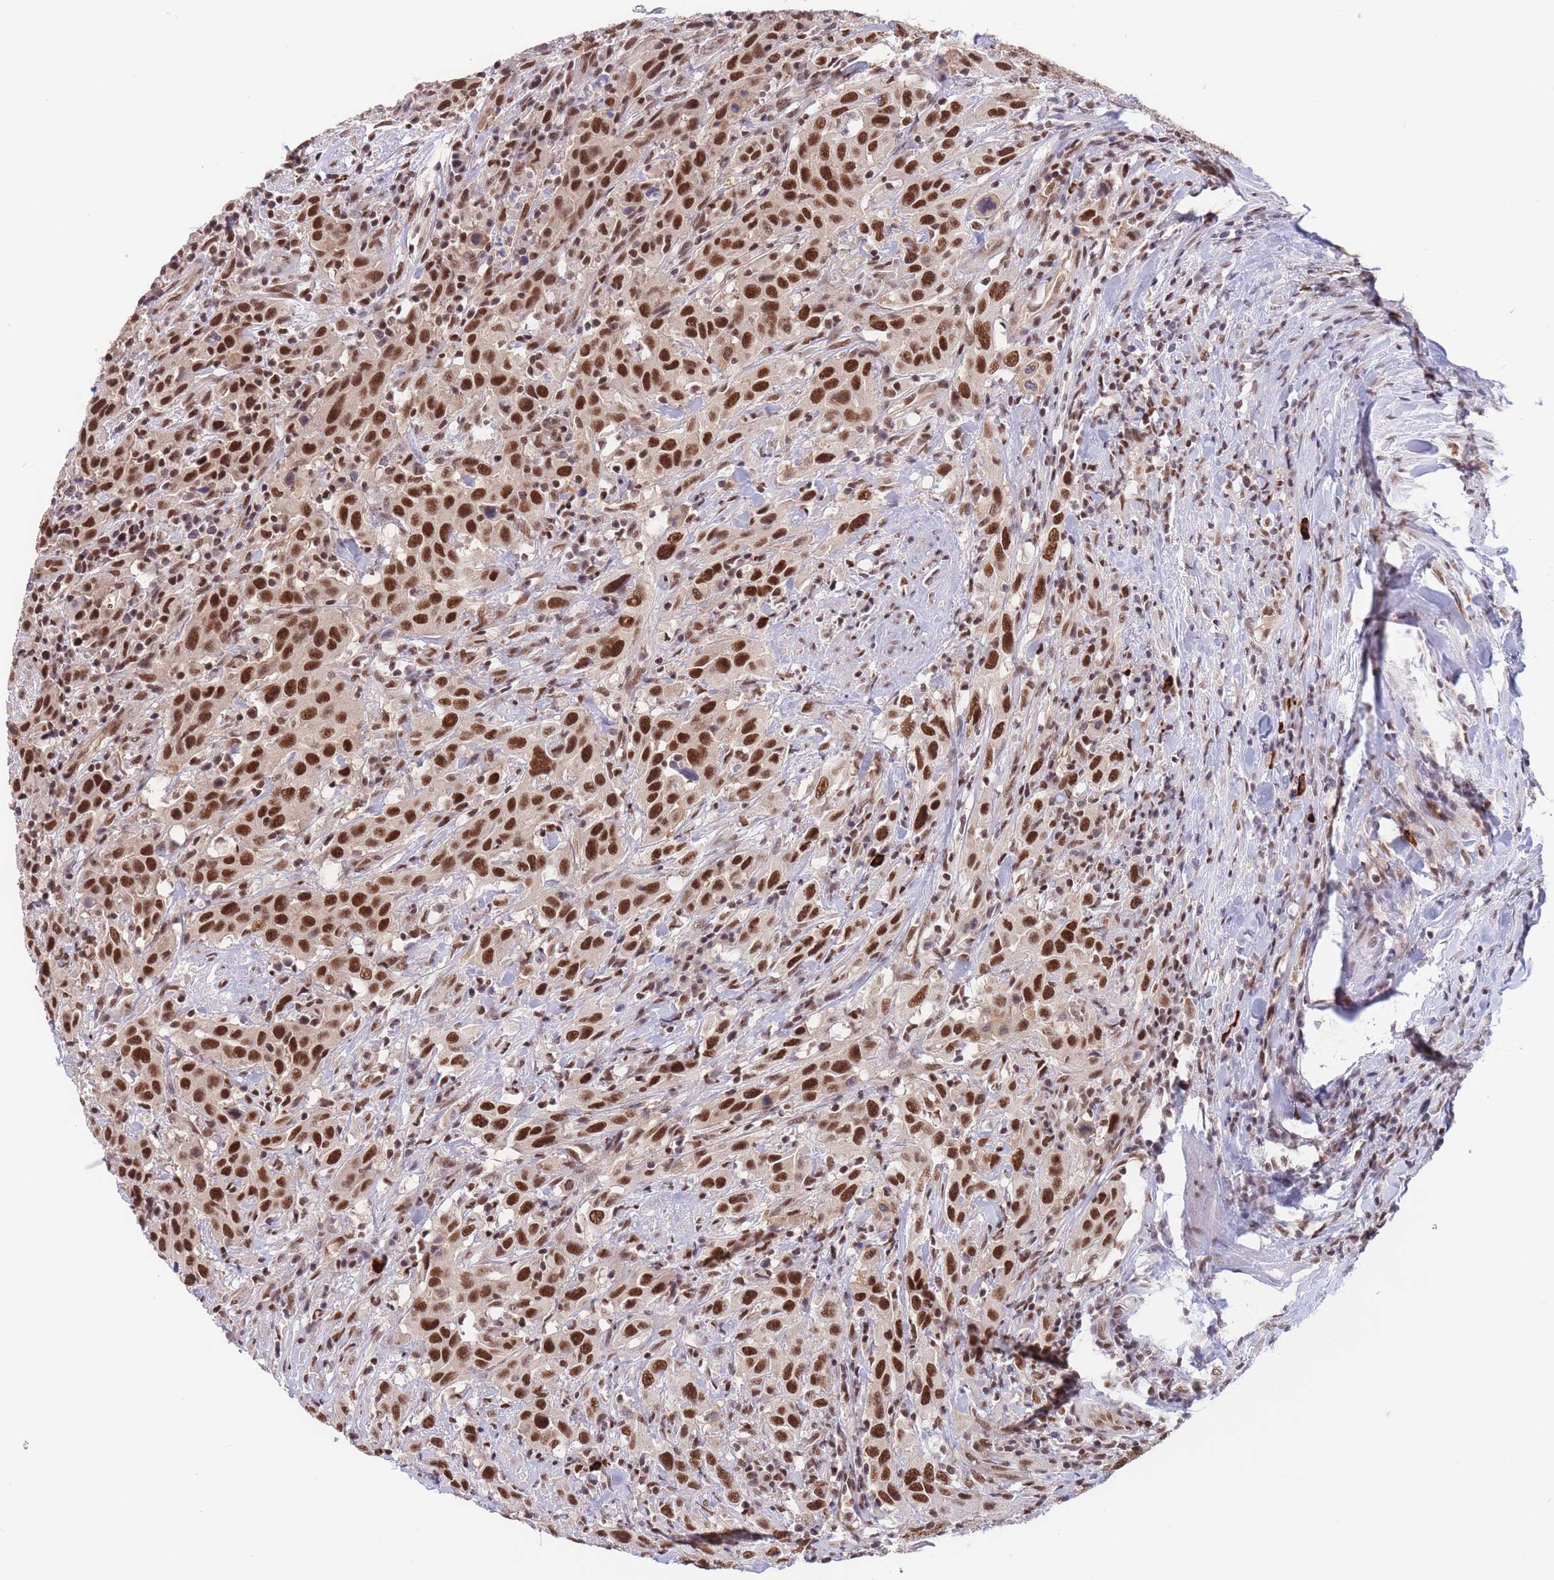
{"staining": {"intensity": "strong", "quantity": ">75%", "location": "nuclear"}, "tissue": "urothelial cancer", "cell_type": "Tumor cells", "image_type": "cancer", "snomed": [{"axis": "morphology", "description": "Urothelial carcinoma, High grade"}, {"axis": "topography", "description": "Urinary bladder"}], "caption": "Tumor cells reveal strong nuclear positivity in approximately >75% of cells in high-grade urothelial carcinoma.", "gene": "SMAD9", "patient": {"sex": "male", "age": 61}}